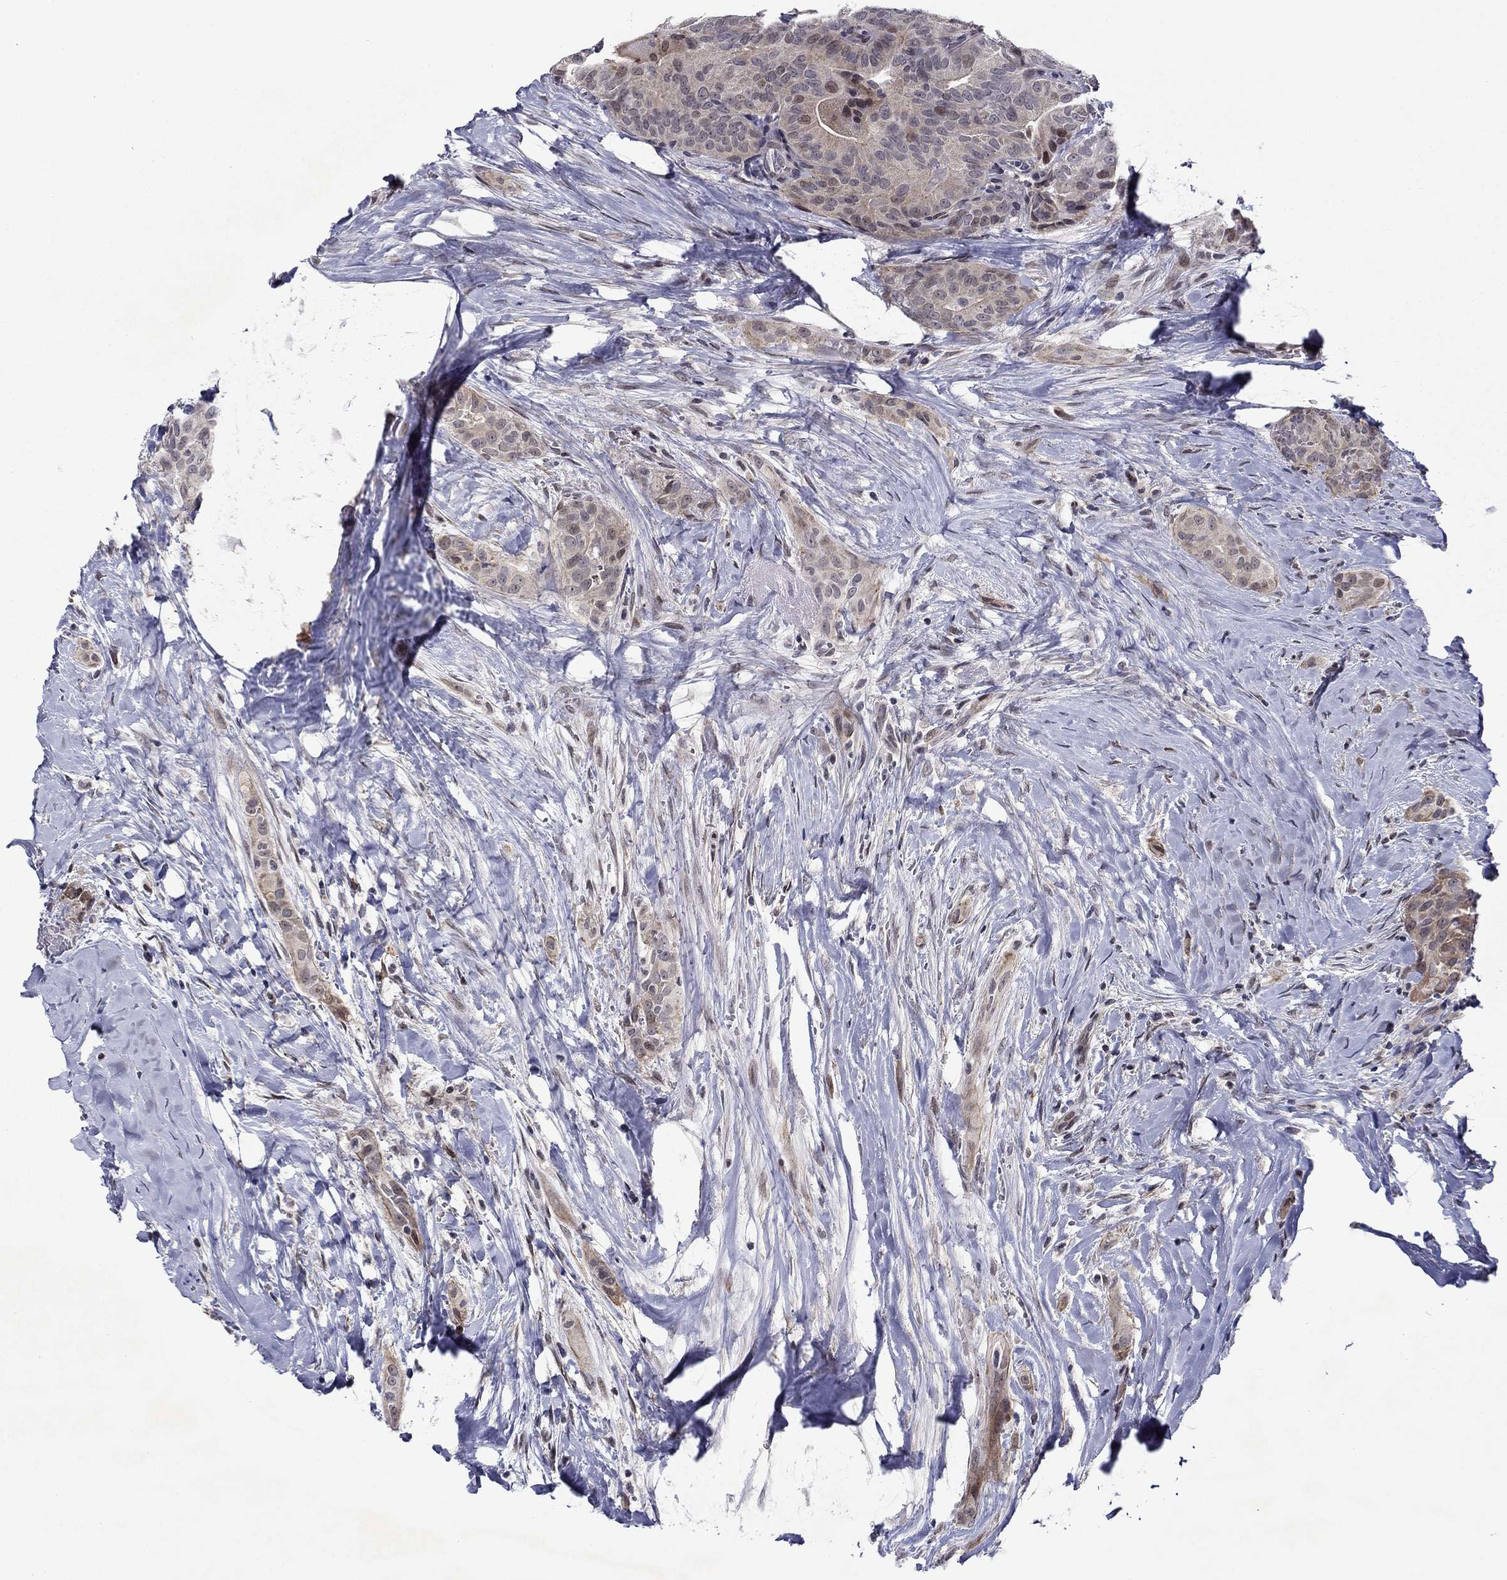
{"staining": {"intensity": "negative", "quantity": "none", "location": "none"}, "tissue": "thyroid cancer", "cell_type": "Tumor cells", "image_type": "cancer", "snomed": [{"axis": "morphology", "description": "Papillary adenocarcinoma, NOS"}, {"axis": "topography", "description": "Thyroid gland"}], "caption": "This is an immunohistochemistry (IHC) histopathology image of human papillary adenocarcinoma (thyroid). There is no positivity in tumor cells.", "gene": "B3GAT1", "patient": {"sex": "male", "age": 61}}